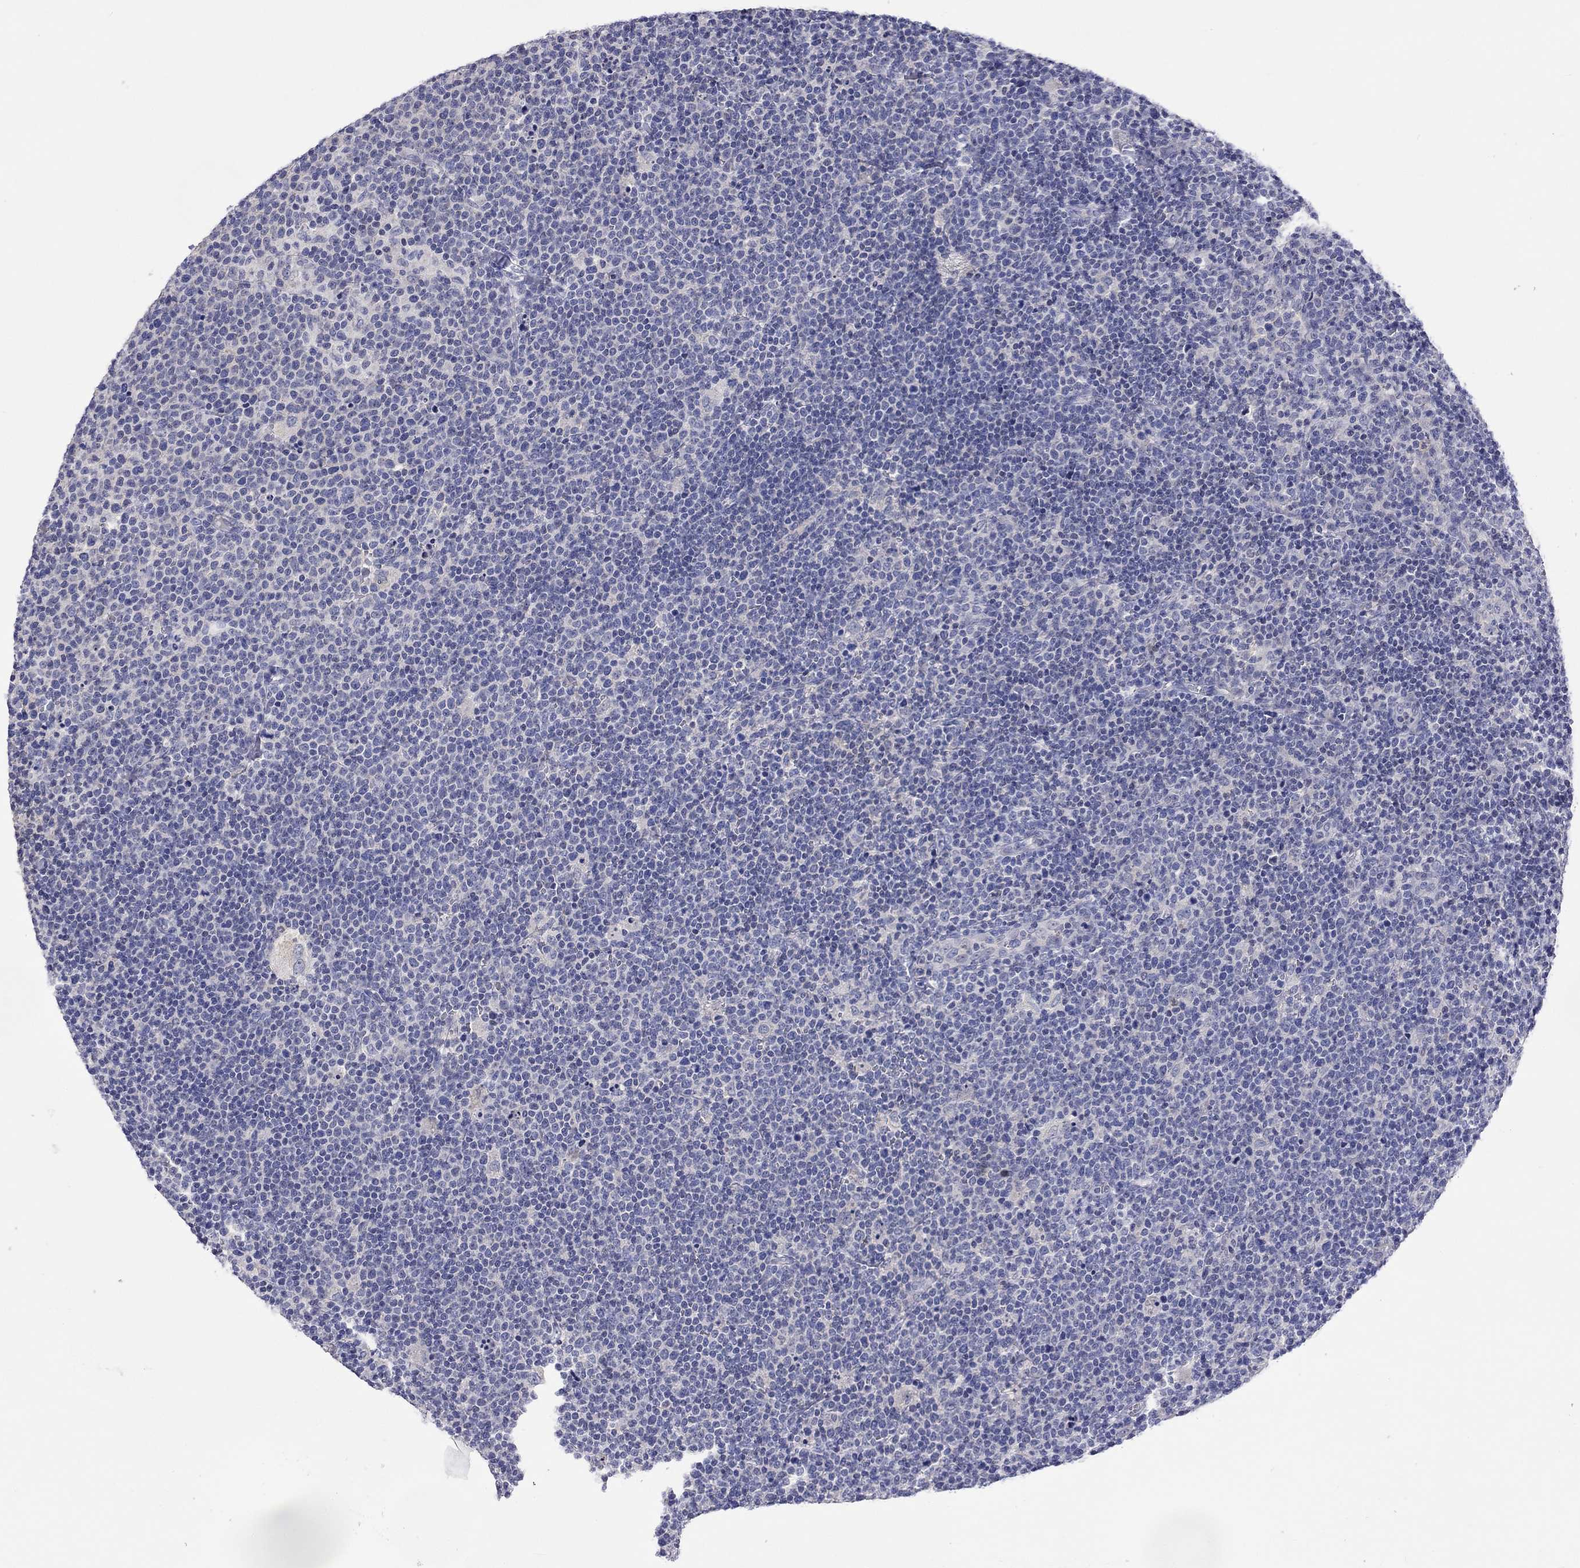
{"staining": {"intensity": "negative", "quantity": "none", "location": "none"}, "tissue": "lymphoma", "cell_type": "Tumor cells", "image_type": "cancer", "snomed": [{"axis": "morphology", "description": "Malignant lymphoma, non-Hodgkin's type, High grade"}, {"axis": "topography", "description": "Lymph node"}], "caption": "Lymphoma was stained to show a protein in brown. There is no significant staining in tumor cells. Brightfield microscopy of immunohistochemistry (IHC) stained with DAB (brown) and hematoxylin (blue), captured at high magnification.", "gene": "LRFN4", "patient": {"sex": "male", "age": 61}}